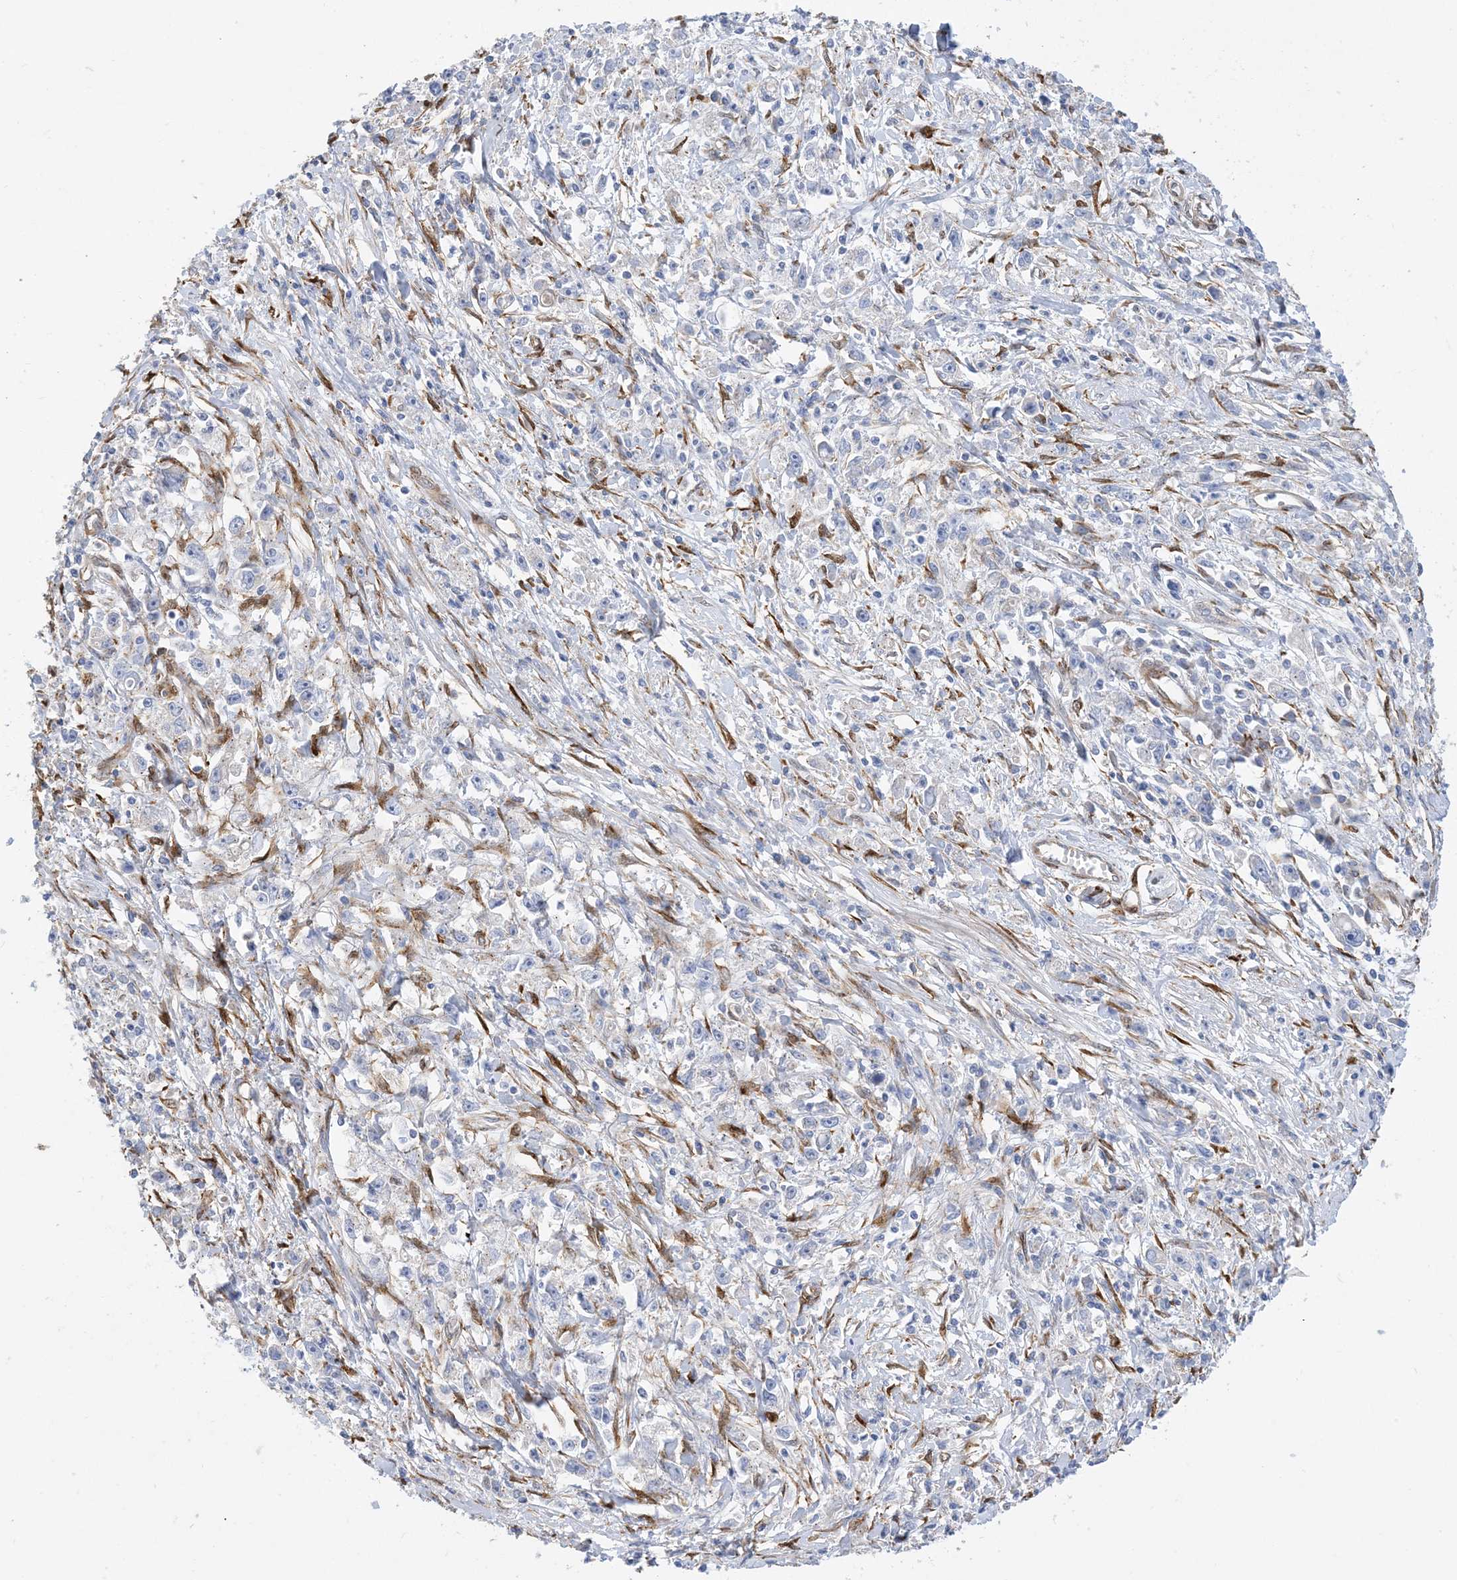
{"staining": {"intensity": "negative", "quantity": "none", "location": "none"}, "tissue": "stomach cancer", "cell_type": "Tumor cells", "image_type": "cancer", "snomed": [{"axis": "morphology", "description": "Adenocarcinoma, NOS"}, {"axis": "topography", "description": "Stomach"}], "caption": "A histopathology image of stomach cancer stained for a protein demonstrates no brown staining in tumor cells.", "gene": "RBMS3", "patient": {"sex": "female", "age": 59}}